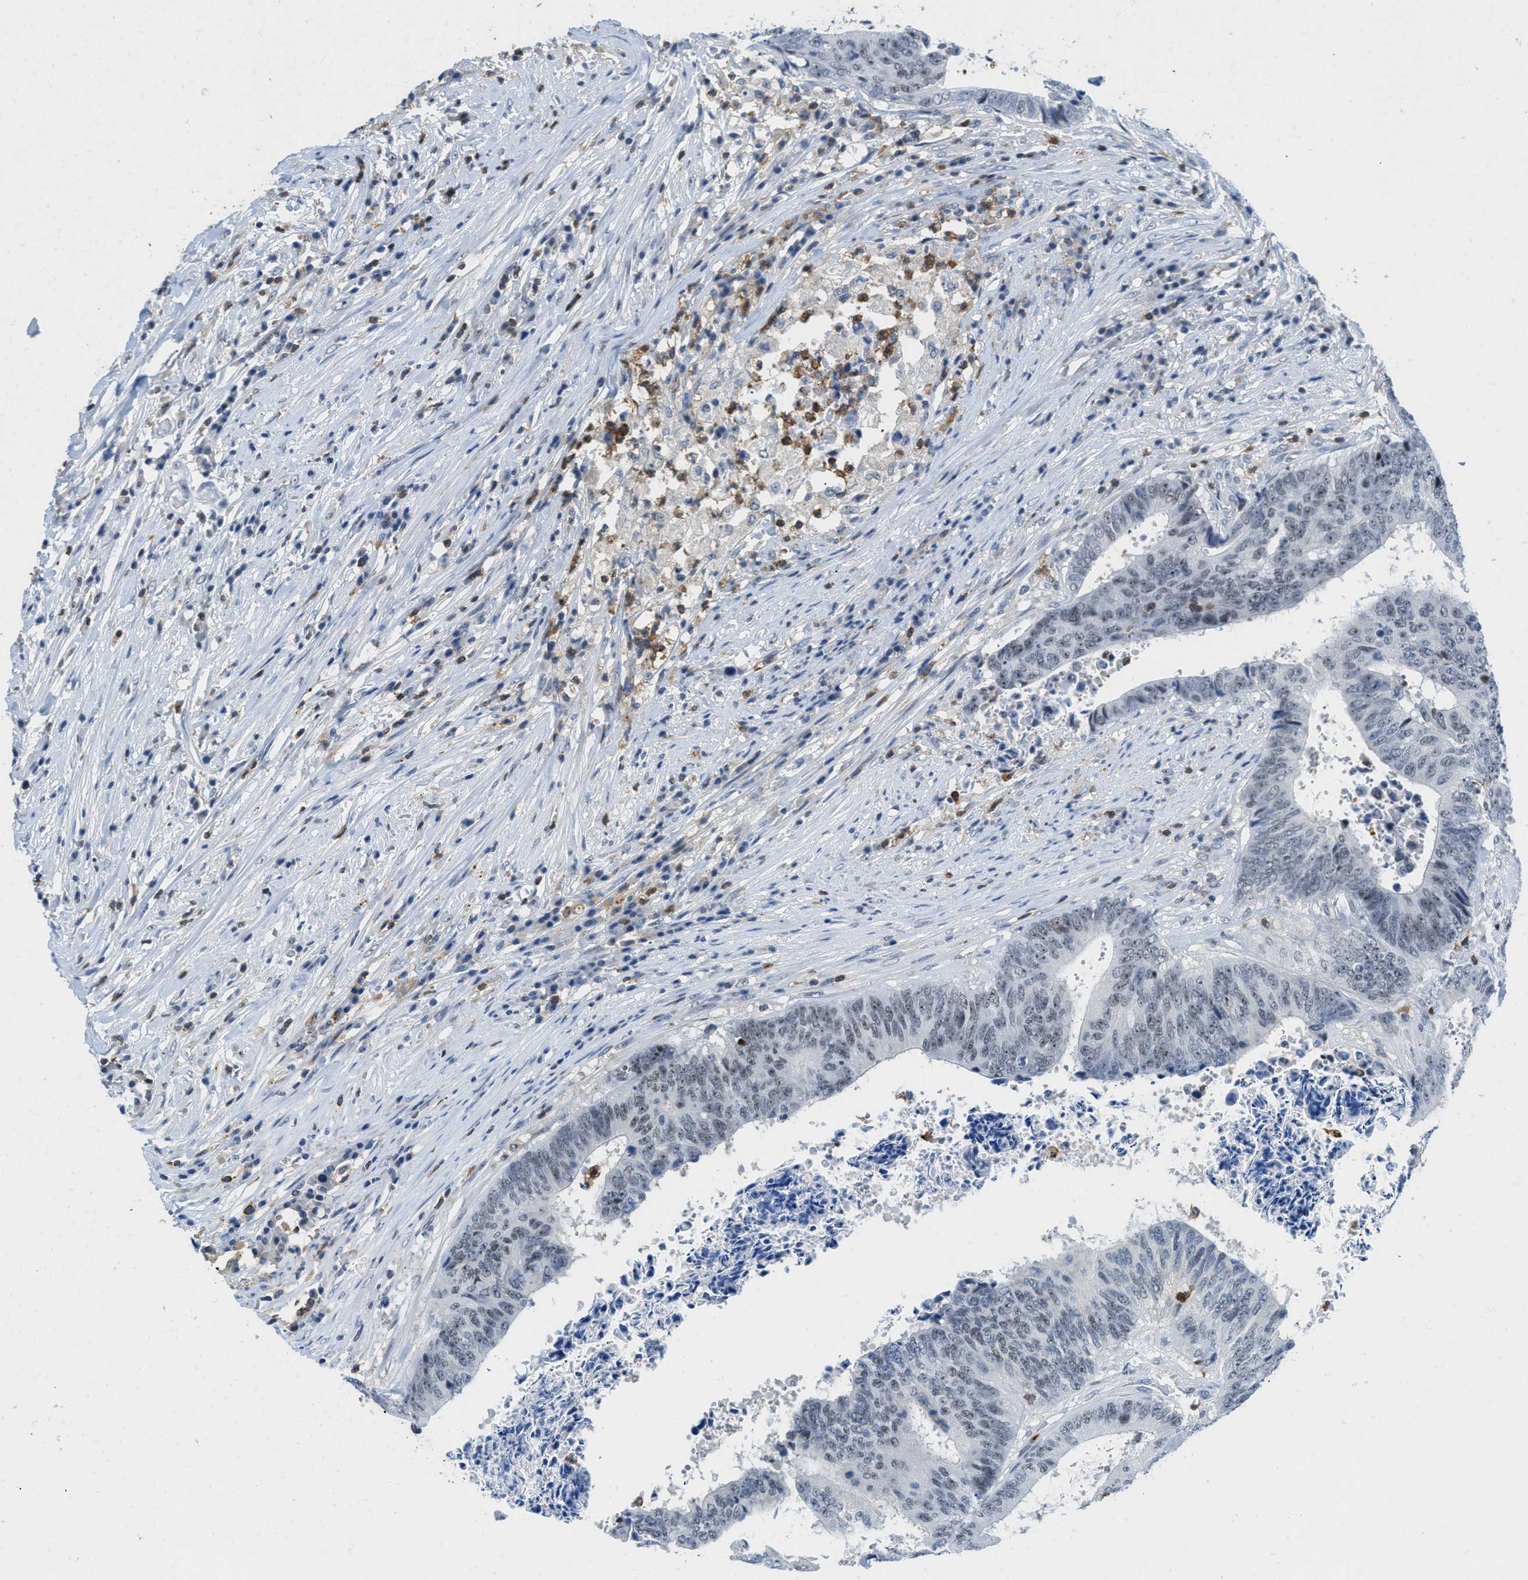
{"staining": {"intensity": "negative", "quantity": "none", "location": "none"}, "tissue": "colorectal cancer", "cell_type": "Tumor cells", "image_type": "cancer", "snomed": [{"axis": "morphology", "description": "Adenocarcinoma, NOS"}, {"axis": "topography", "description": "Rectum"}], "caption": "The immunohistochemistry micrograph has no significant expression in tumor cells of colorectal cancer (adenocarcinoma) tissue.", "gene": "FAM151A", "patient": {"sex": "male", "age": 72}}